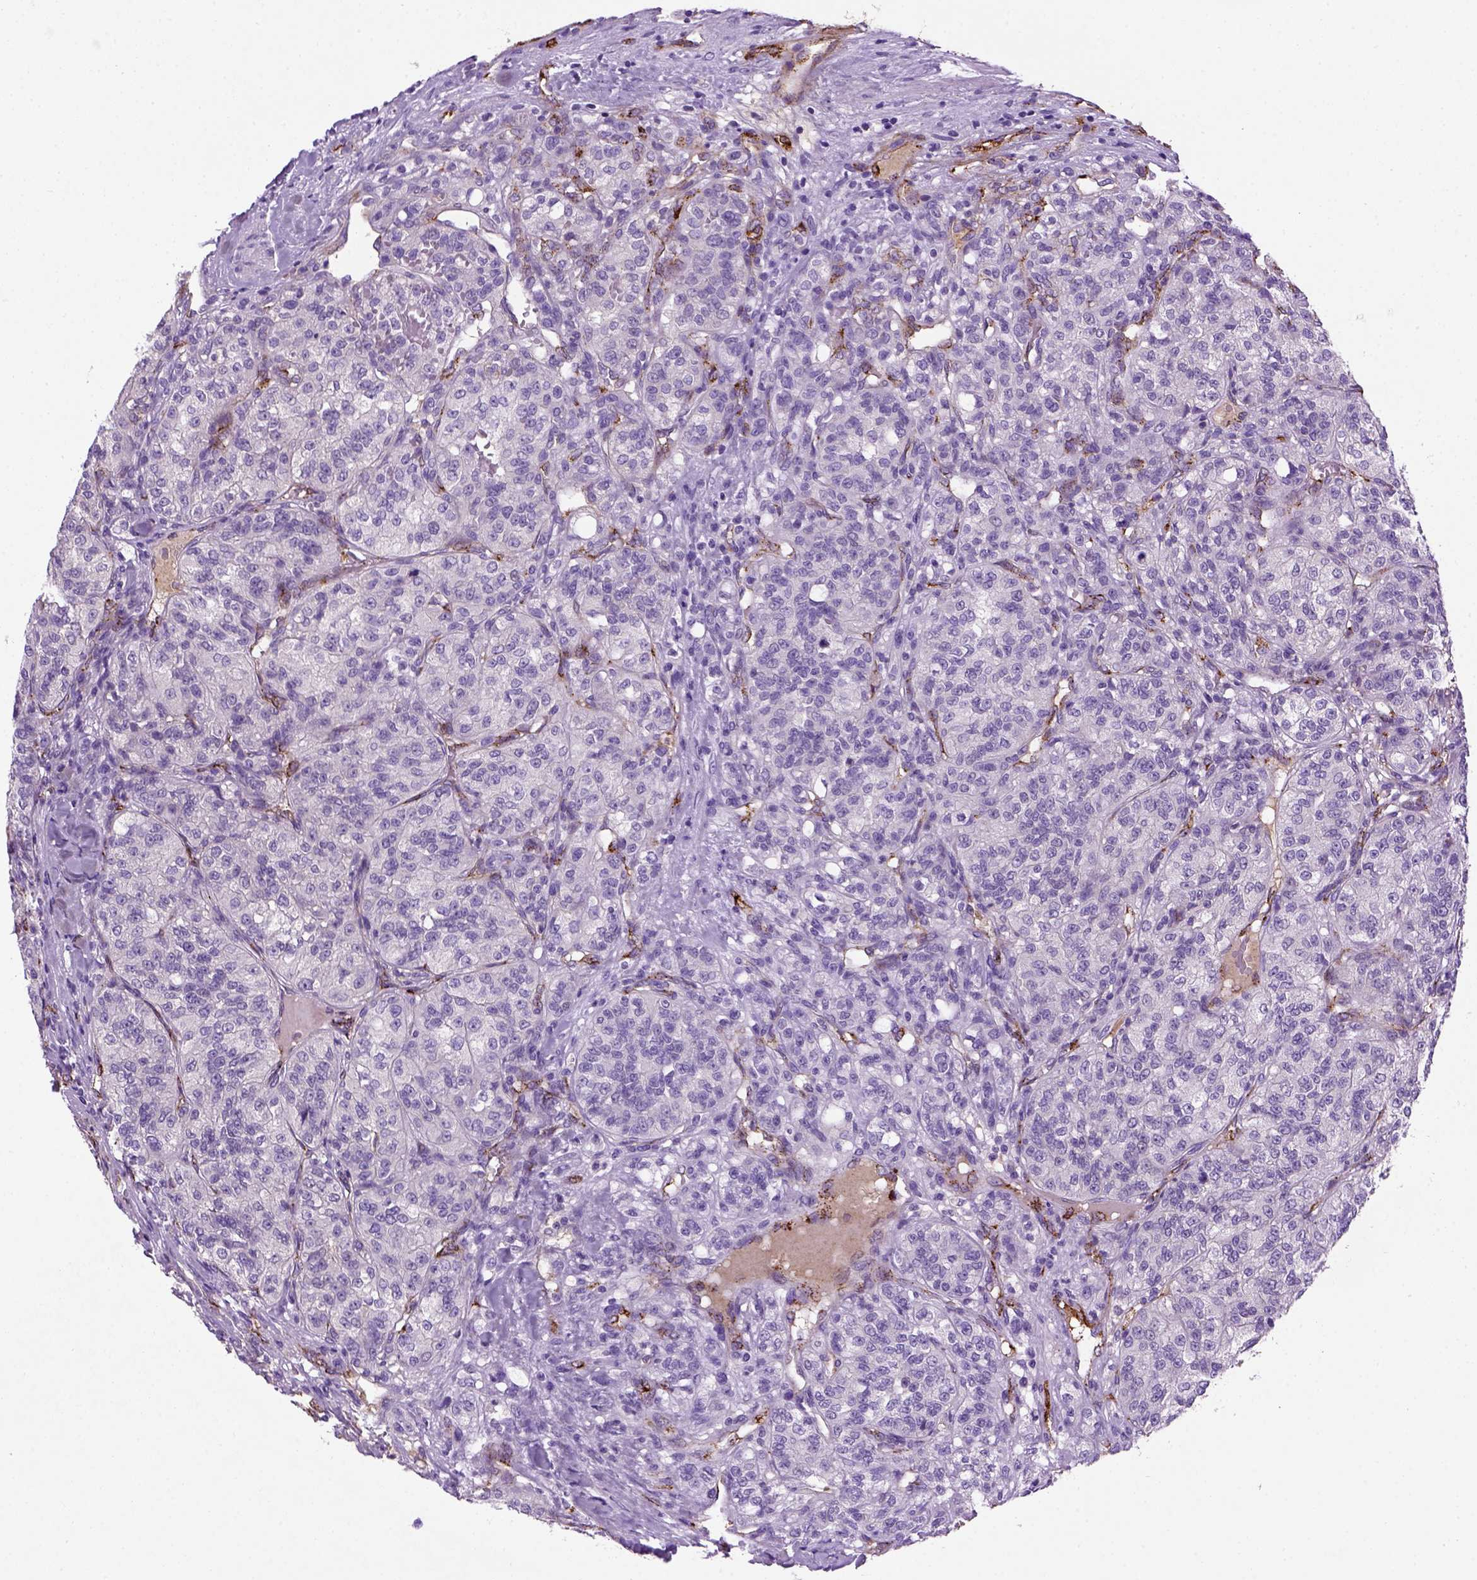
{"staining": {"intensity": "negative", "quantity": "none", "location": "none"}, "tissue": "renal cancer", "cell_type": "Tumor cells", "image_type": "cancer", "snomed": [{"axis": "morphology", "description": "Adenocarcinoma, NOS"}, {"axis": "topography", "description": "Kidney"}], "caption": "Immunohistochemical staining of human adenocarcinoma (renal) shows no significant positivity in tumor cells.", "gene": "VWF", "patient": {"sex": "female", "age": 63}}